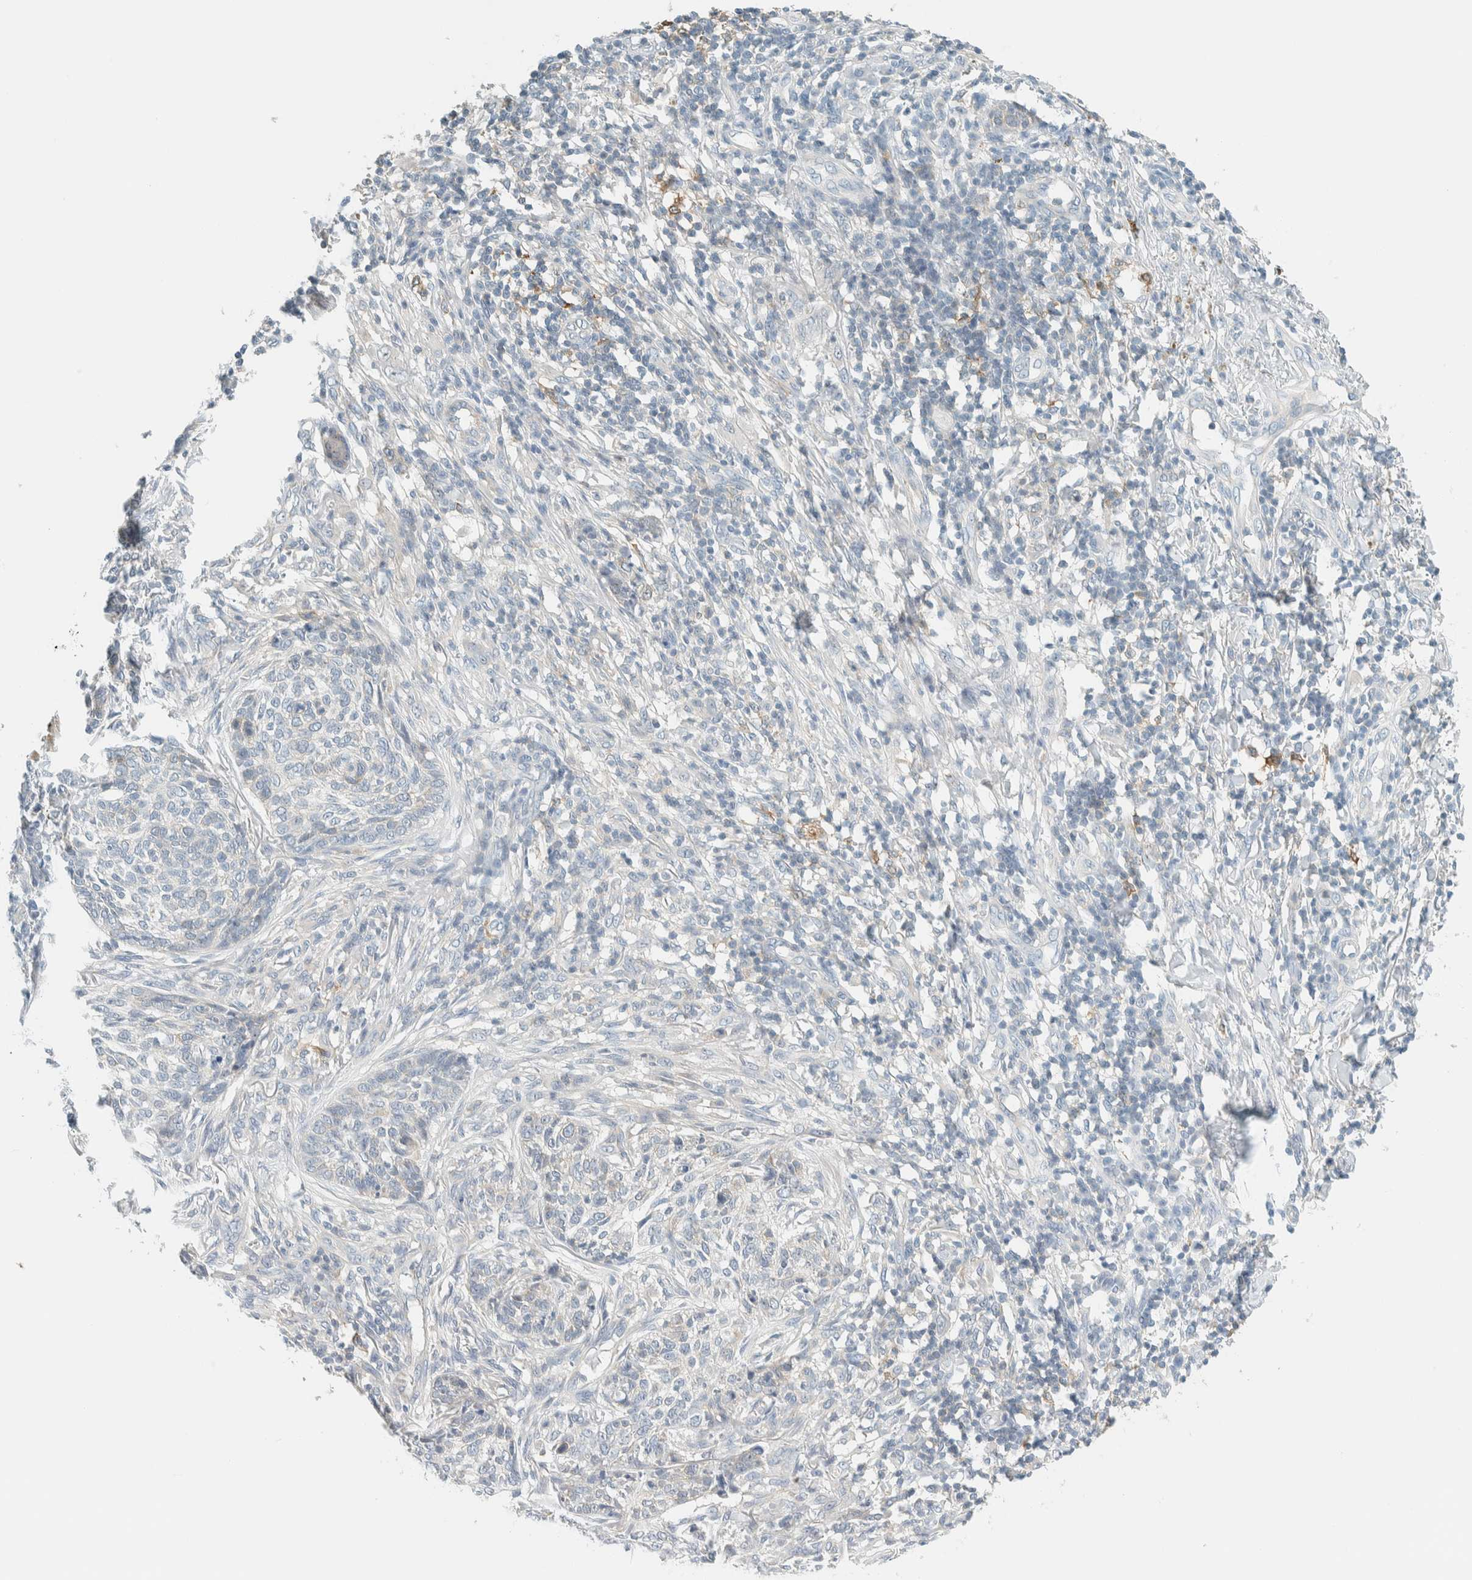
{"staining": {"intensity": "negative", "quantity": "none", "location": "none"}, "tissue": "skin cancer", "cell_type": "Tumor cells", "image_type": "cancer", "snomed": [{"axis": "morphology", "description": "Basal cell carcinoma"}, {"axis": "topography", "description": "Skin"}], "caption": "A photomicrograph of skin cancer (basal cell carcinoma) stained for a protein exhibits no brown staining in tumor cells. (DAB (3,3'-diaminobenzidine) IHC, high magnification).", "gene": "NDE1", "patient": {"sex": "female", "age": 64}}